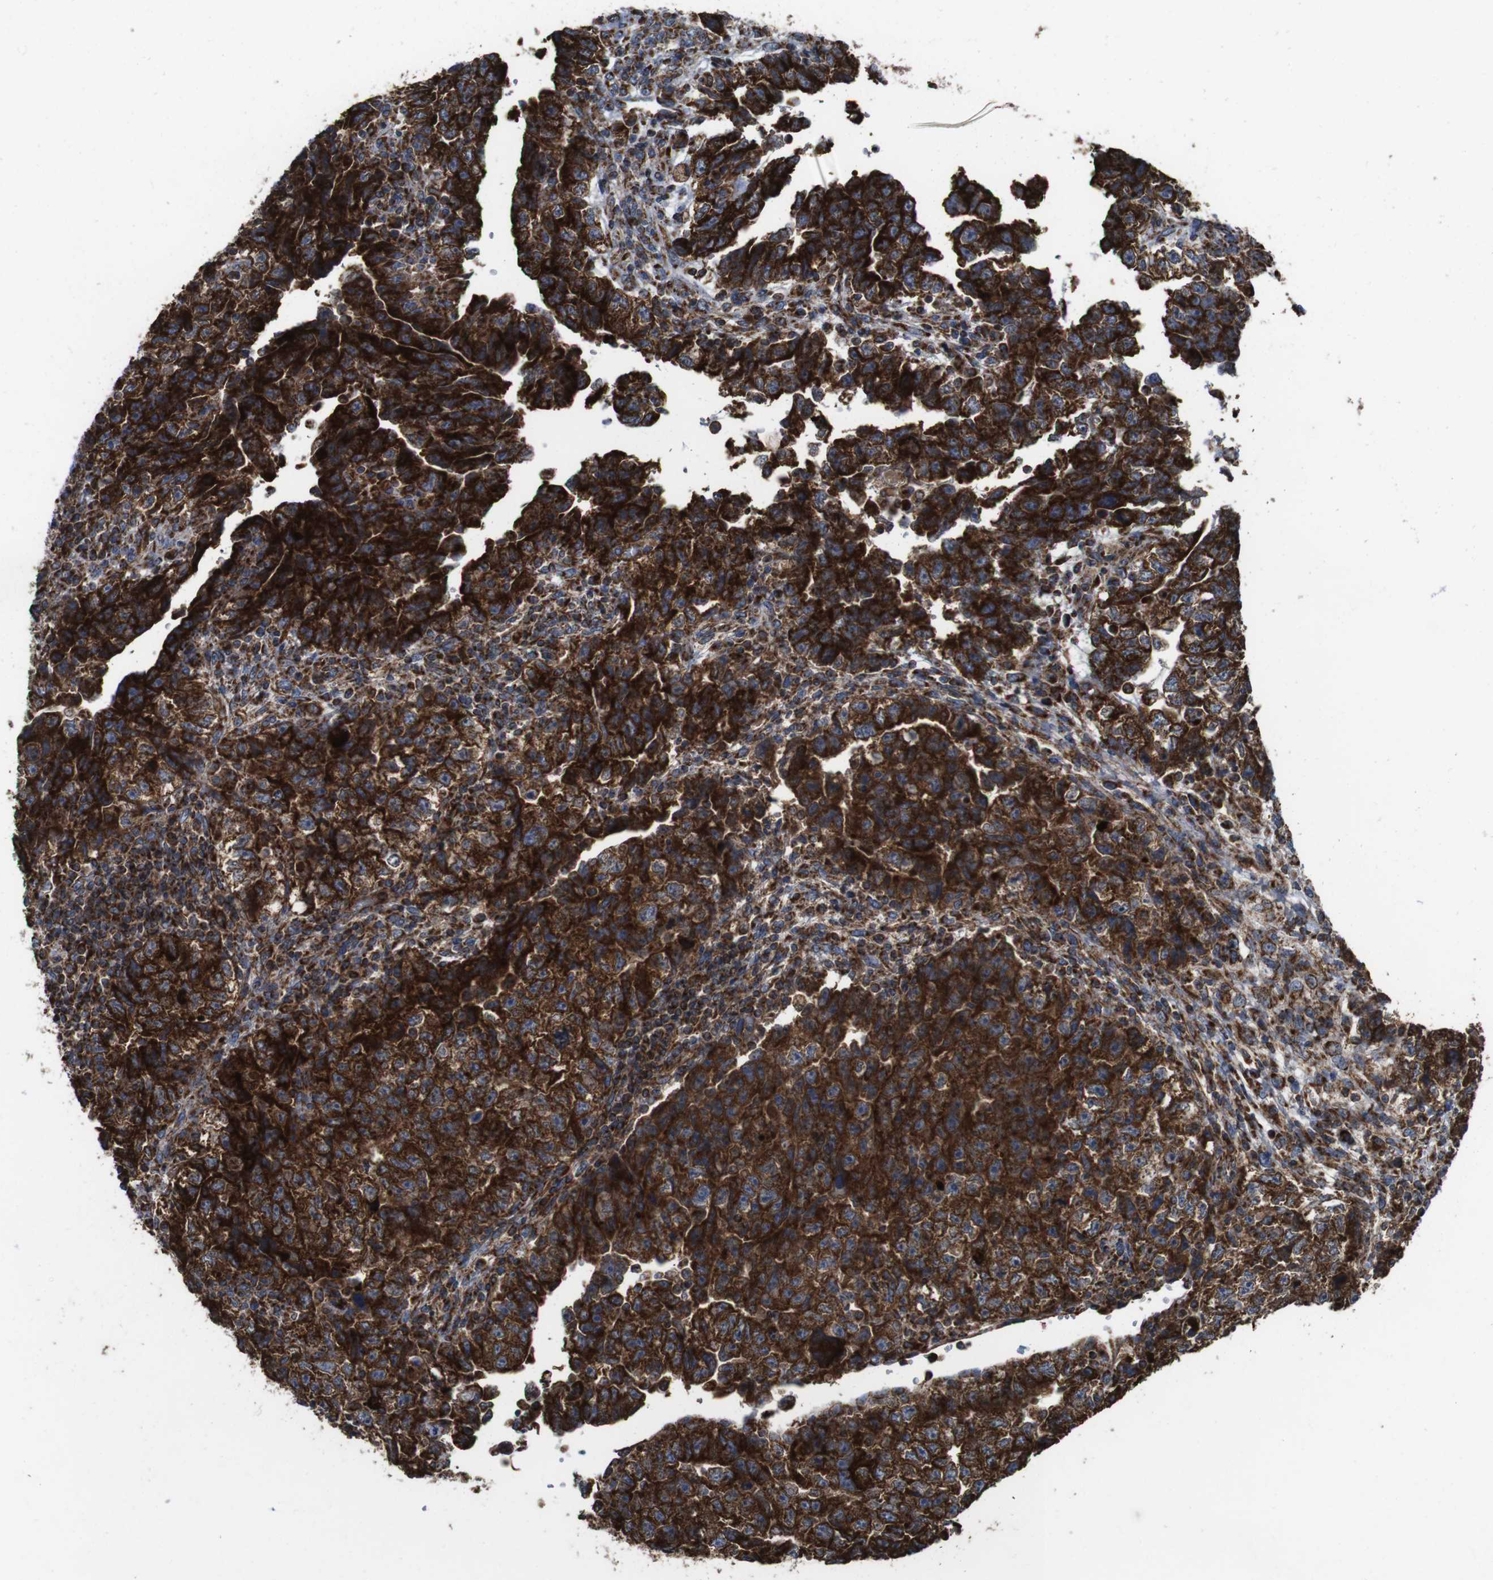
{"staining": {"intensity": "moderate", "quantity": "25%-75%", "location": "cytoplasmic/membranous"}, "tissue": "testis cancer", "cell_type": "Tumor cells", "image_type": "cancer", "snomed": [{"axis": "morphology", "description": "Carcinoma, Embryonal, NOS"}, {"axis": "topography", "description": "Testis"}], "caption": "IHC of embryonal carcinoma (testis) demonstrates medium levels of moderate cytoplasmic/membranous staining in about 25%-75% of tumor cells.", "gene": "HK1", "patient": {"sex": "male", "age": 36}}